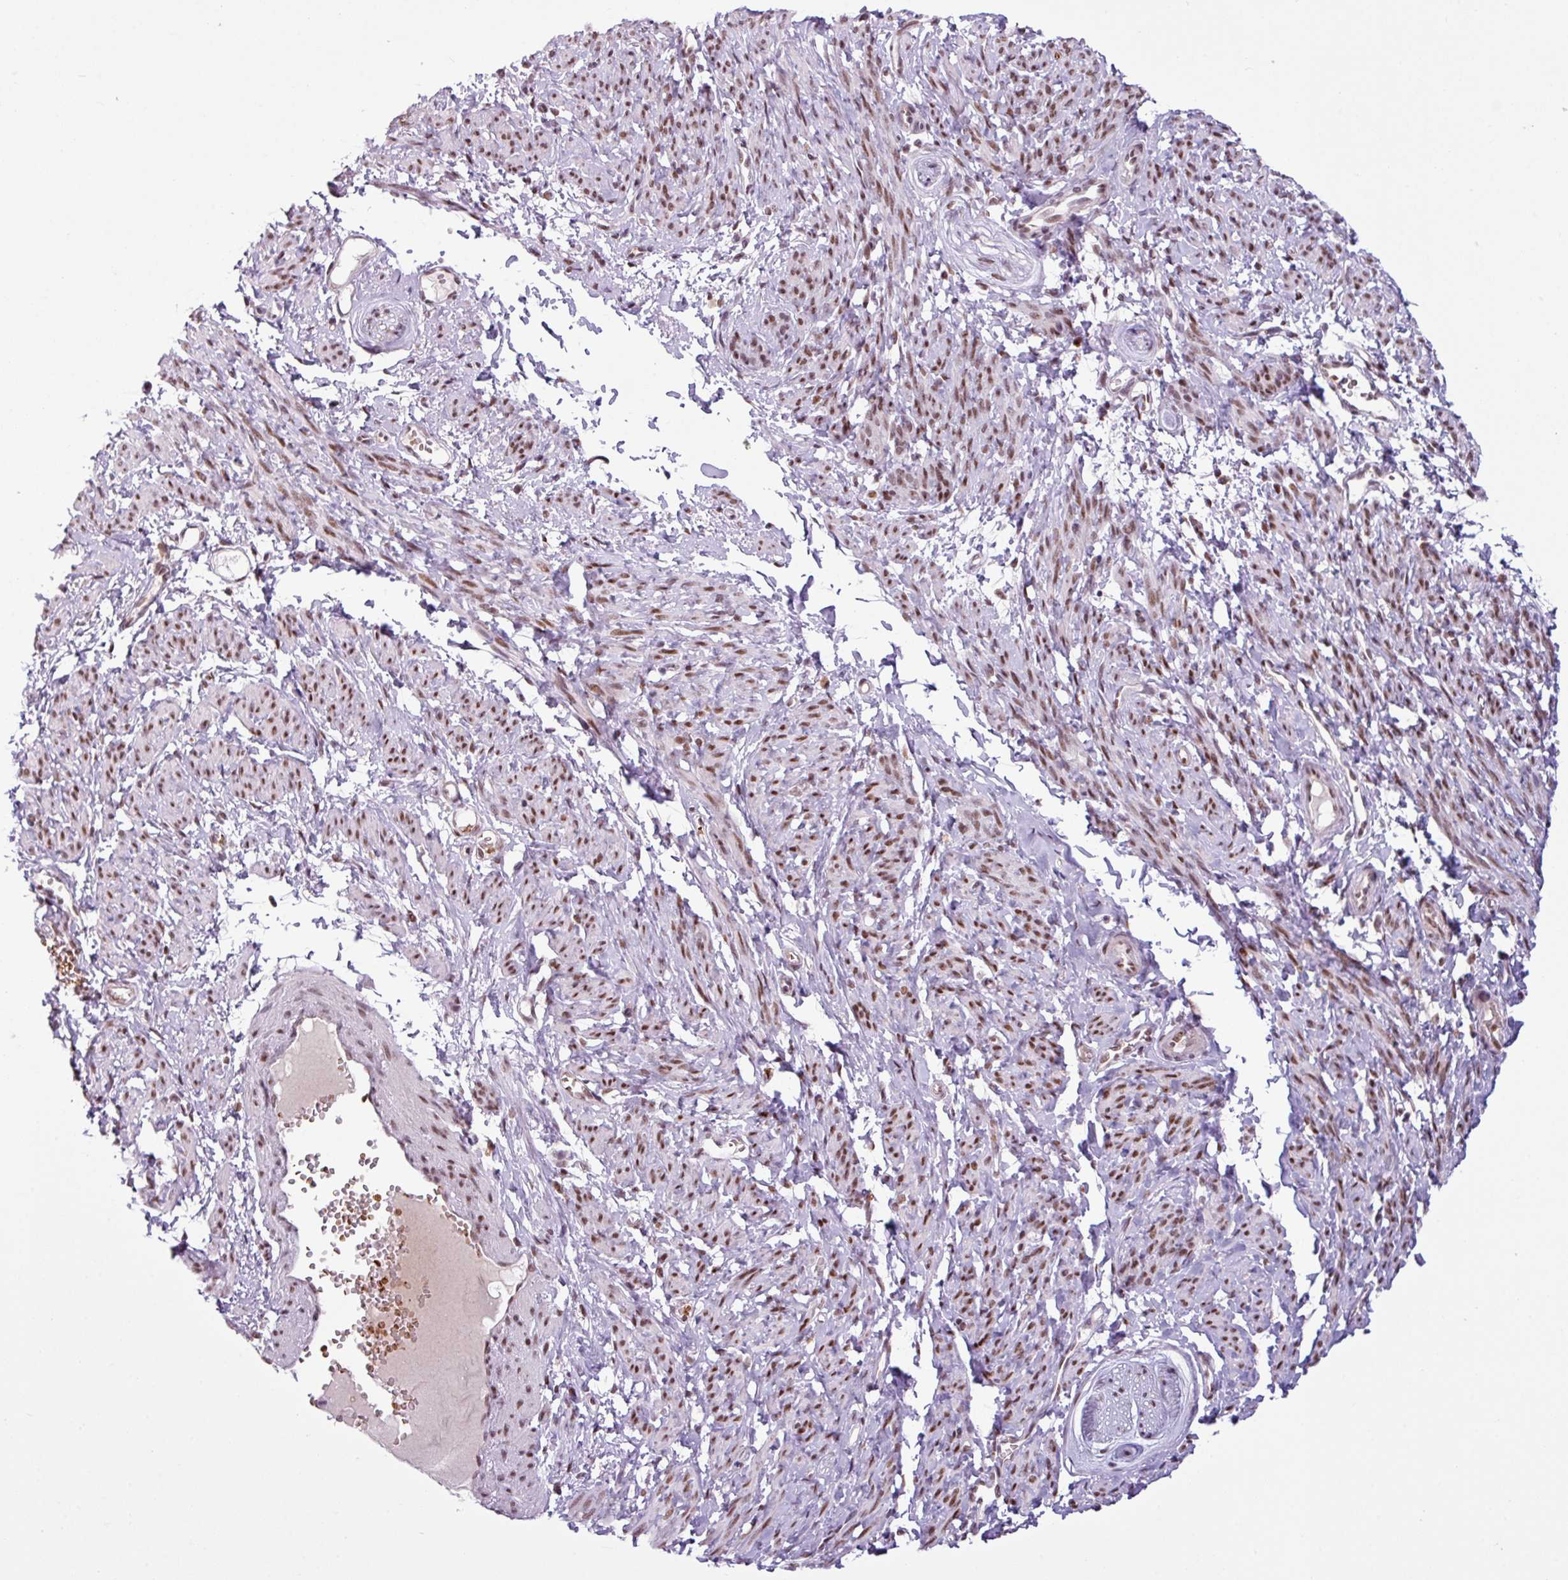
{"staining": {"intensity": "moderate", "quantity": ">75%", "location": "nuclear"}, "tissue": "smooth muscle", "cell_type": "Smooth muscle cells", "image_type": "normal", "snomed": [{"axis": "morphology", "description": "Normal tissue, NOS"}, {"axis": "topography", "description": "Smooth muscle"}], "caption": "Moderate nuclear expression for a protein is present in about >75% of smooth muscle cells of unremarkable smooth muscle using IHC.", "gene": "PRDM5", "patient": {"sex": "female", "age": 65}}